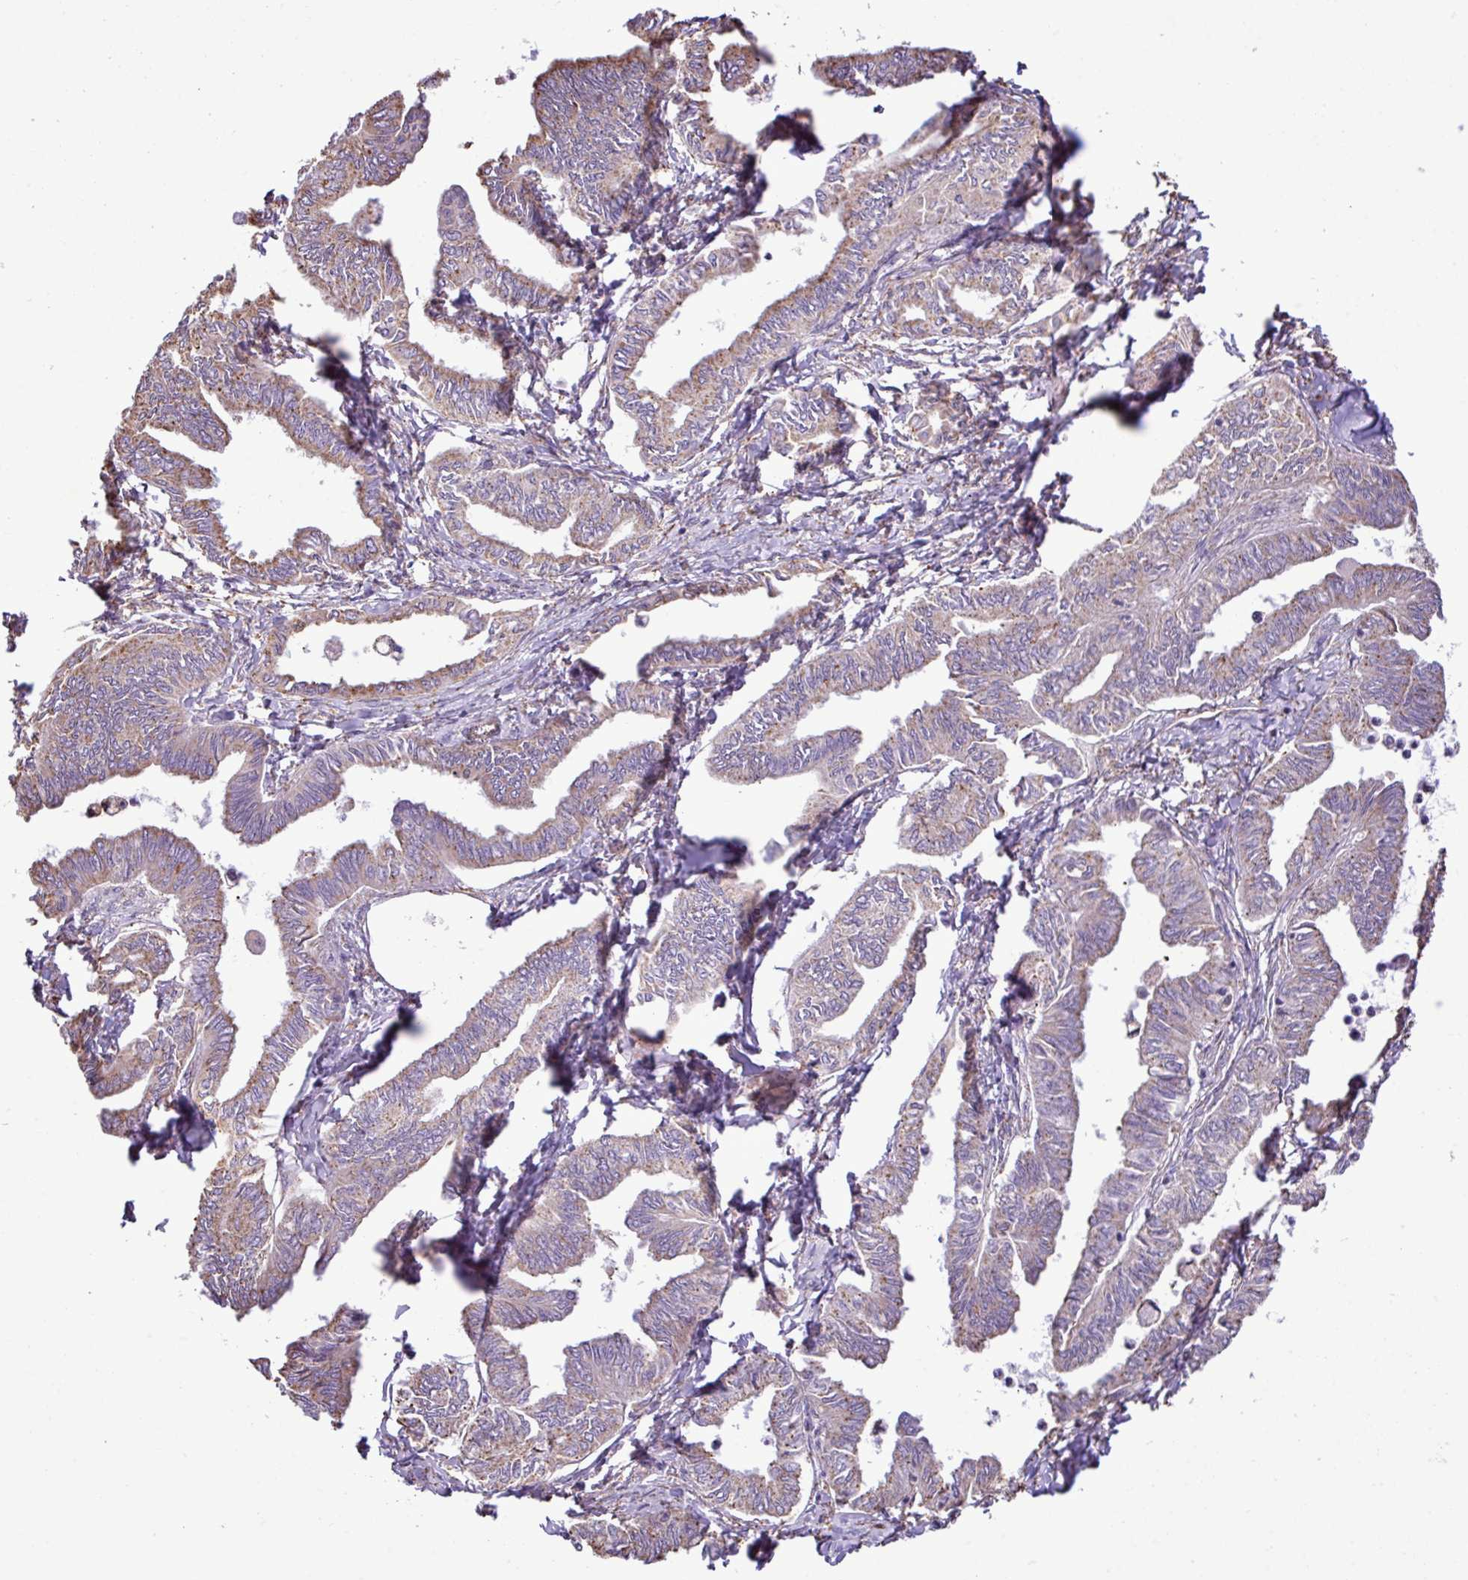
{"staining": {"intensity": "weak", "quantity": "<25%", "location": "cytoplasmic/membranous"}, "tissue": "ovarian cancer", "cell_type": "Tumor cells", "image_type": "cancer", "snomed": [{"axis": "morphology", "description": "Carcinoma, endometroid"}, {"axis": "topography", "description": "Ovary"}], "caption": "Ovarian cancer (endometroid carcinoma) was stained to show a protein in brown. There is no significant expression in tumor cells. (DAB (3,3'-diaminobenzidine) immunohistochemistry (IHC) visualized using brightfield microscopy, high magnification).", "gene": "ZSCAN5A", "patient": {"sex": "female", "age": 70}}